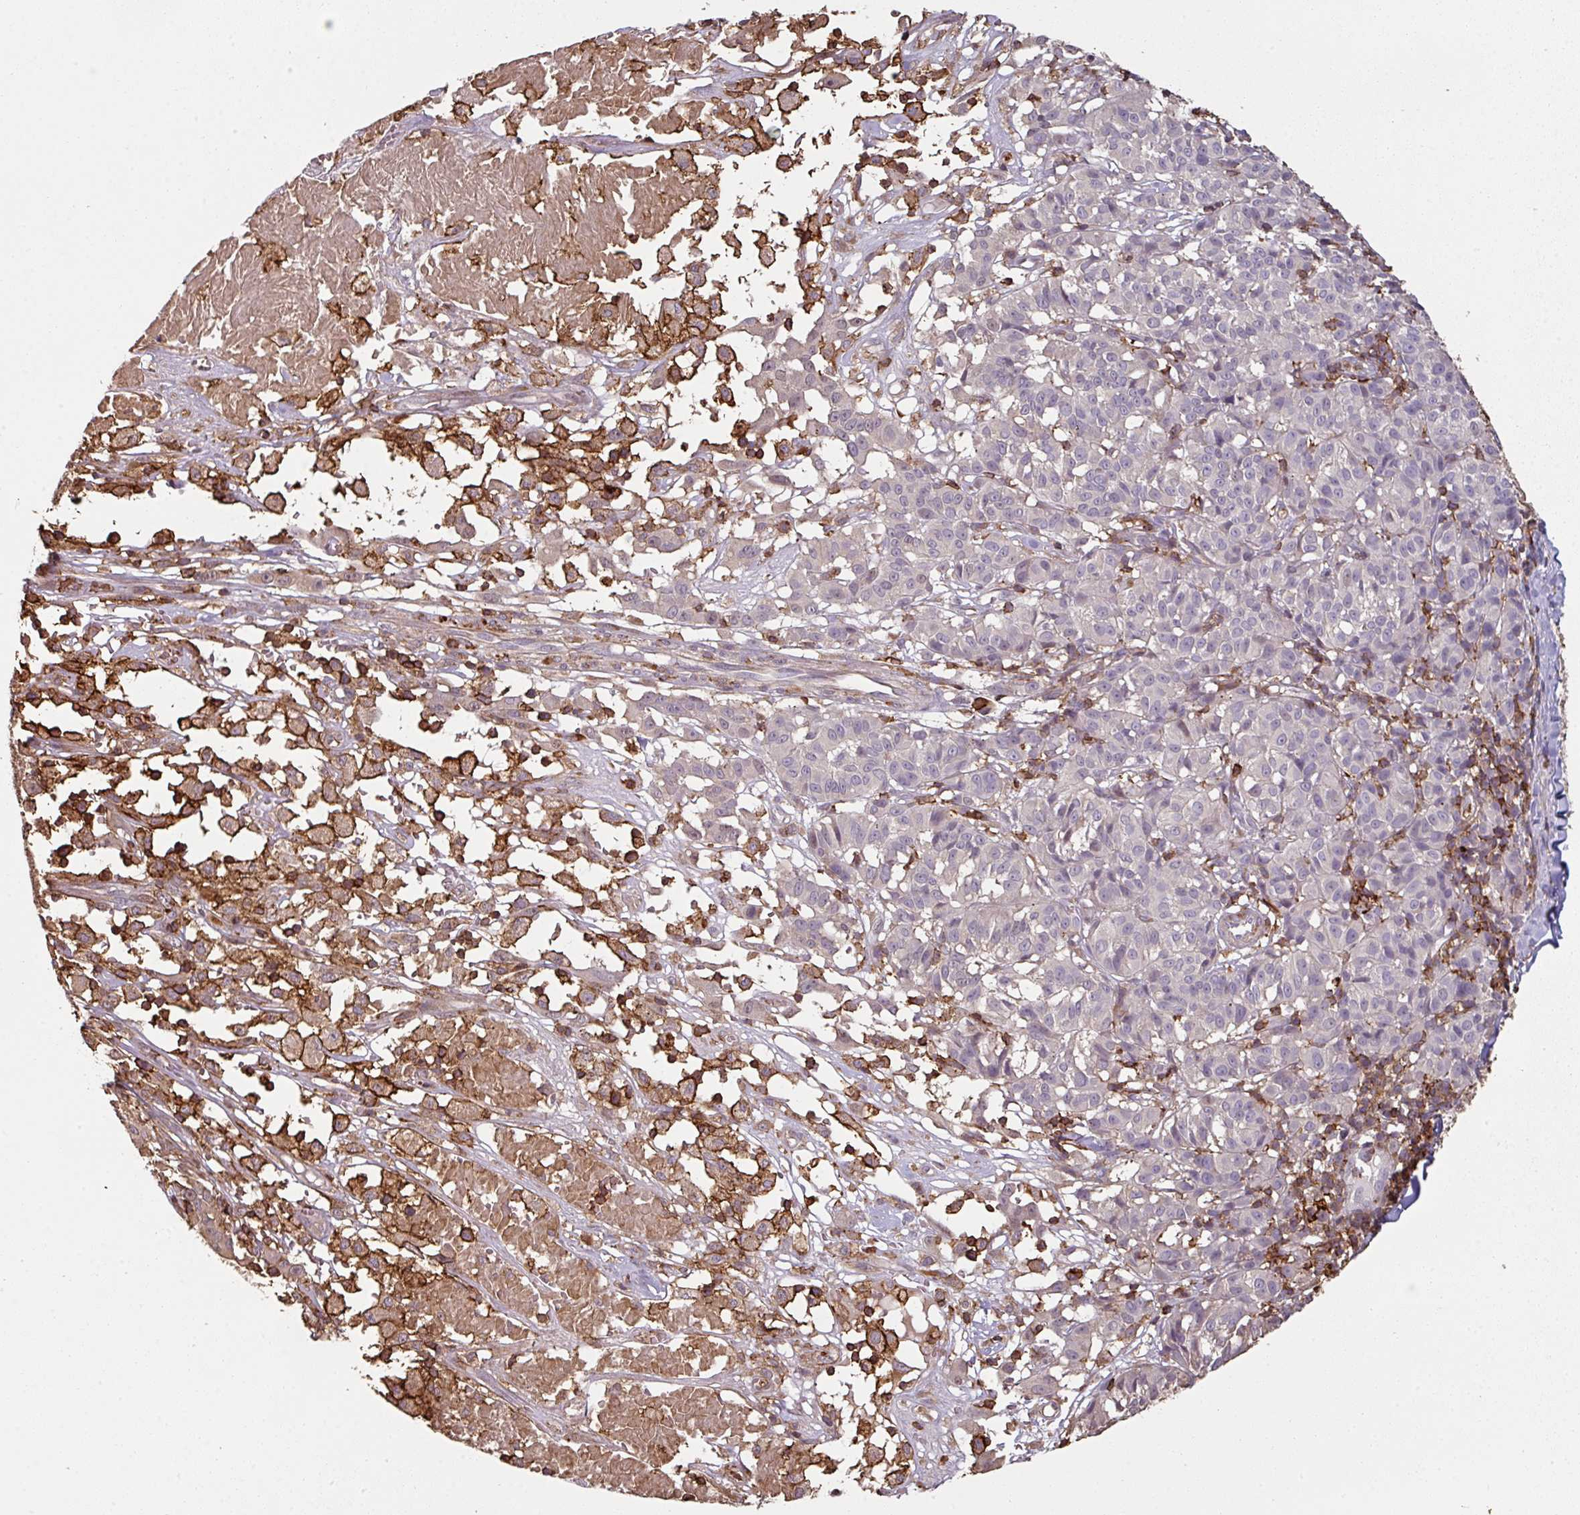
{"staining": {"intensity": "negative", "quantity": "none", "location": "none"}, "tissue": "melanoma", "cell_type": "Tumor cells", "image_type": "cancer", "snomed": [{"axis": "morphology", "description": "Malignant melanoma, NOS"}, {"axis": "topography", "description": "Skin"}], "caption": "Immunohistochemistry image of neoplastic tissue: melanoma stained with DAB (3,3'-diaminobenzidine) demonstrates no significant protein staining in tumor cells.", "gene": "OLFML2B", "patient": {"sex": "female", "age": 72}}